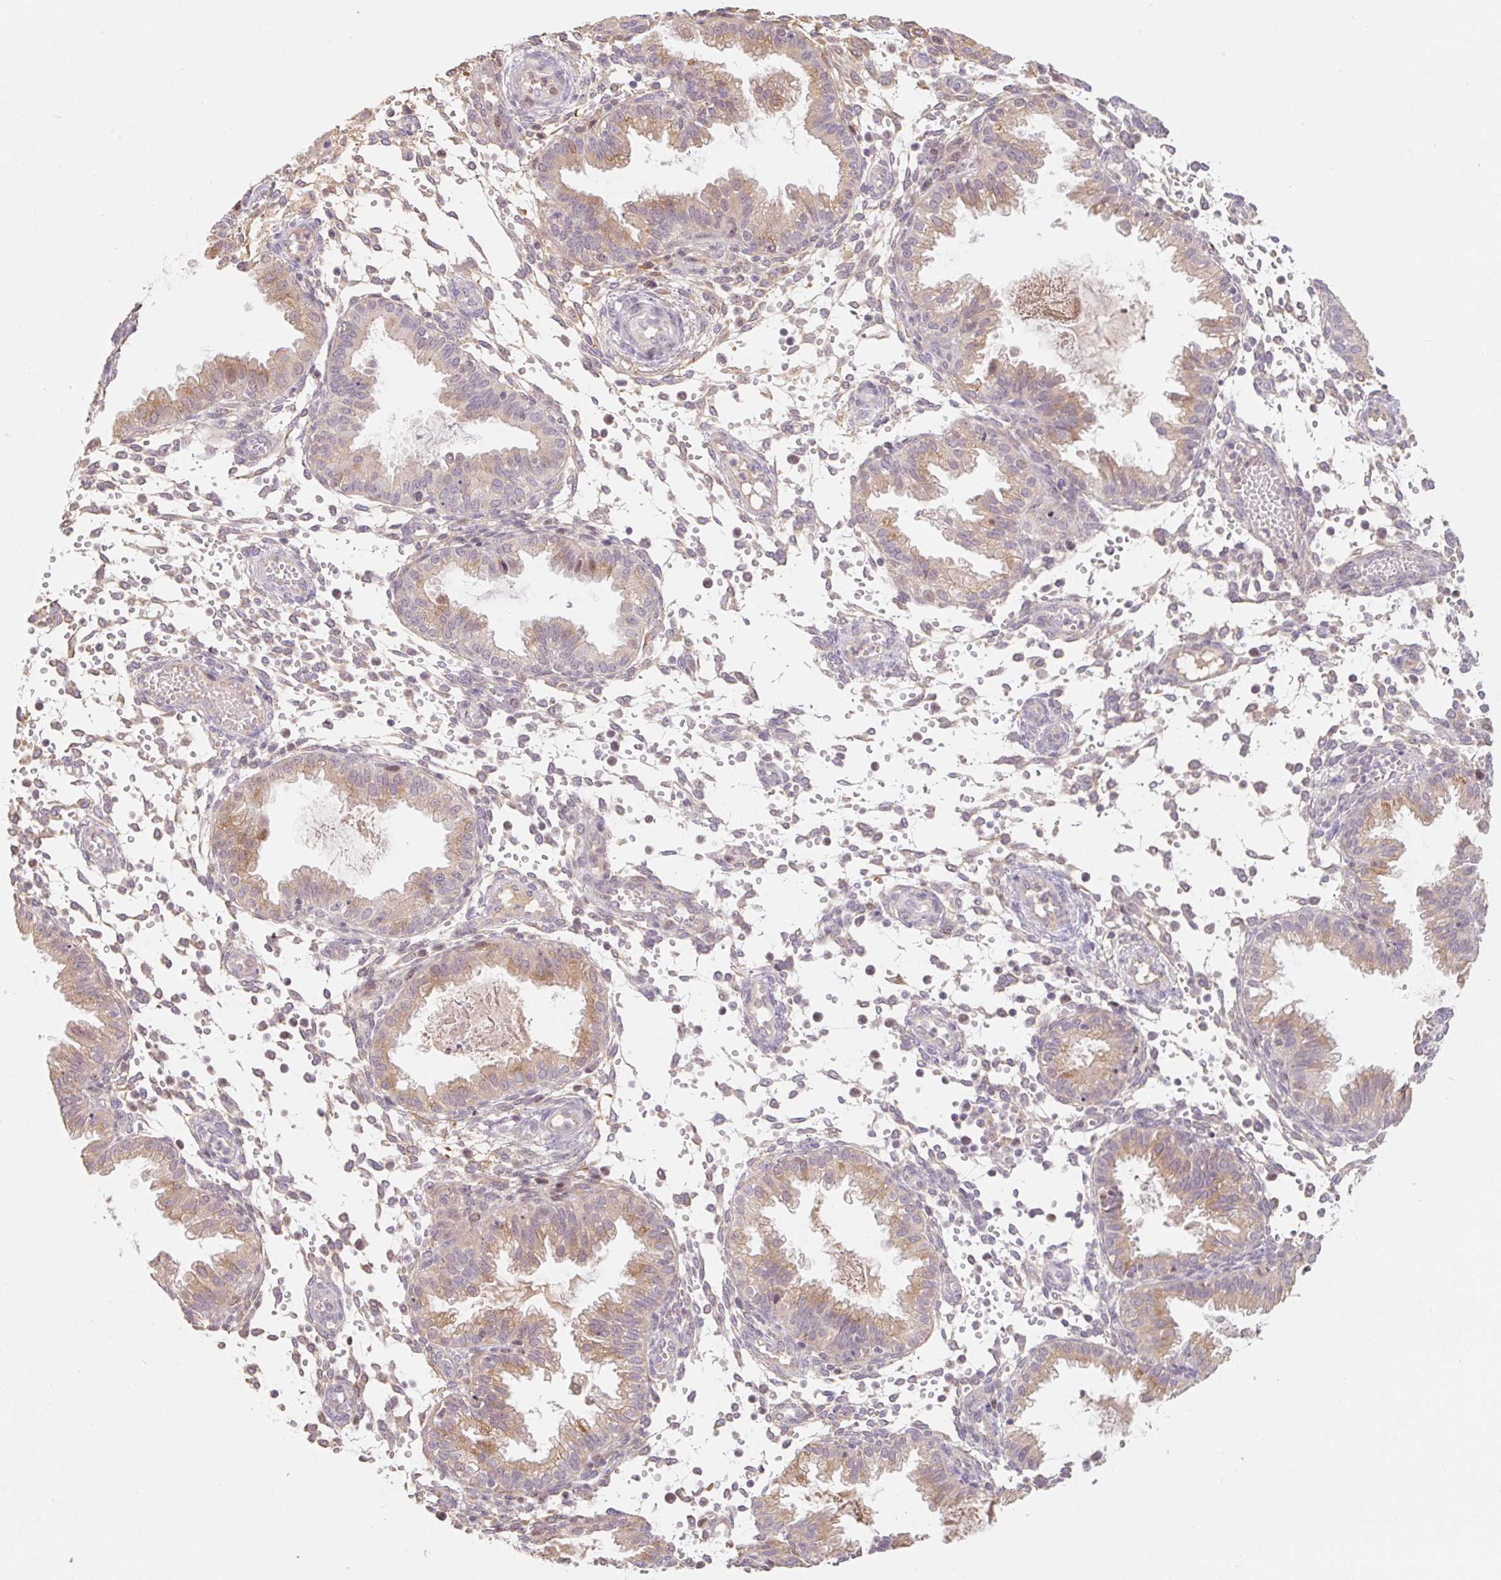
{"staining": {"intensity": "weak", "quantity": "25%-75%", "location": "cytoplasmic/membranous"}, "tissue": "endometrium", "cell_type": "Cells in endometrial stroma", "image_type": "normal", "snomed": [{"axis": "morphology", "description": "Normal tissue, NOS"}, {"axis": "topography", "description": "Endometrium"}], "caption": "An immunohistochemistry (IHC) image of normal tissue is shown. Protein staining in brown shows weak cytoplasmic/membranous positivity in endometrium within cells in endometrial stroma.", "gene": "MIA2", "patient": {"sex": "female", "age": 33}}